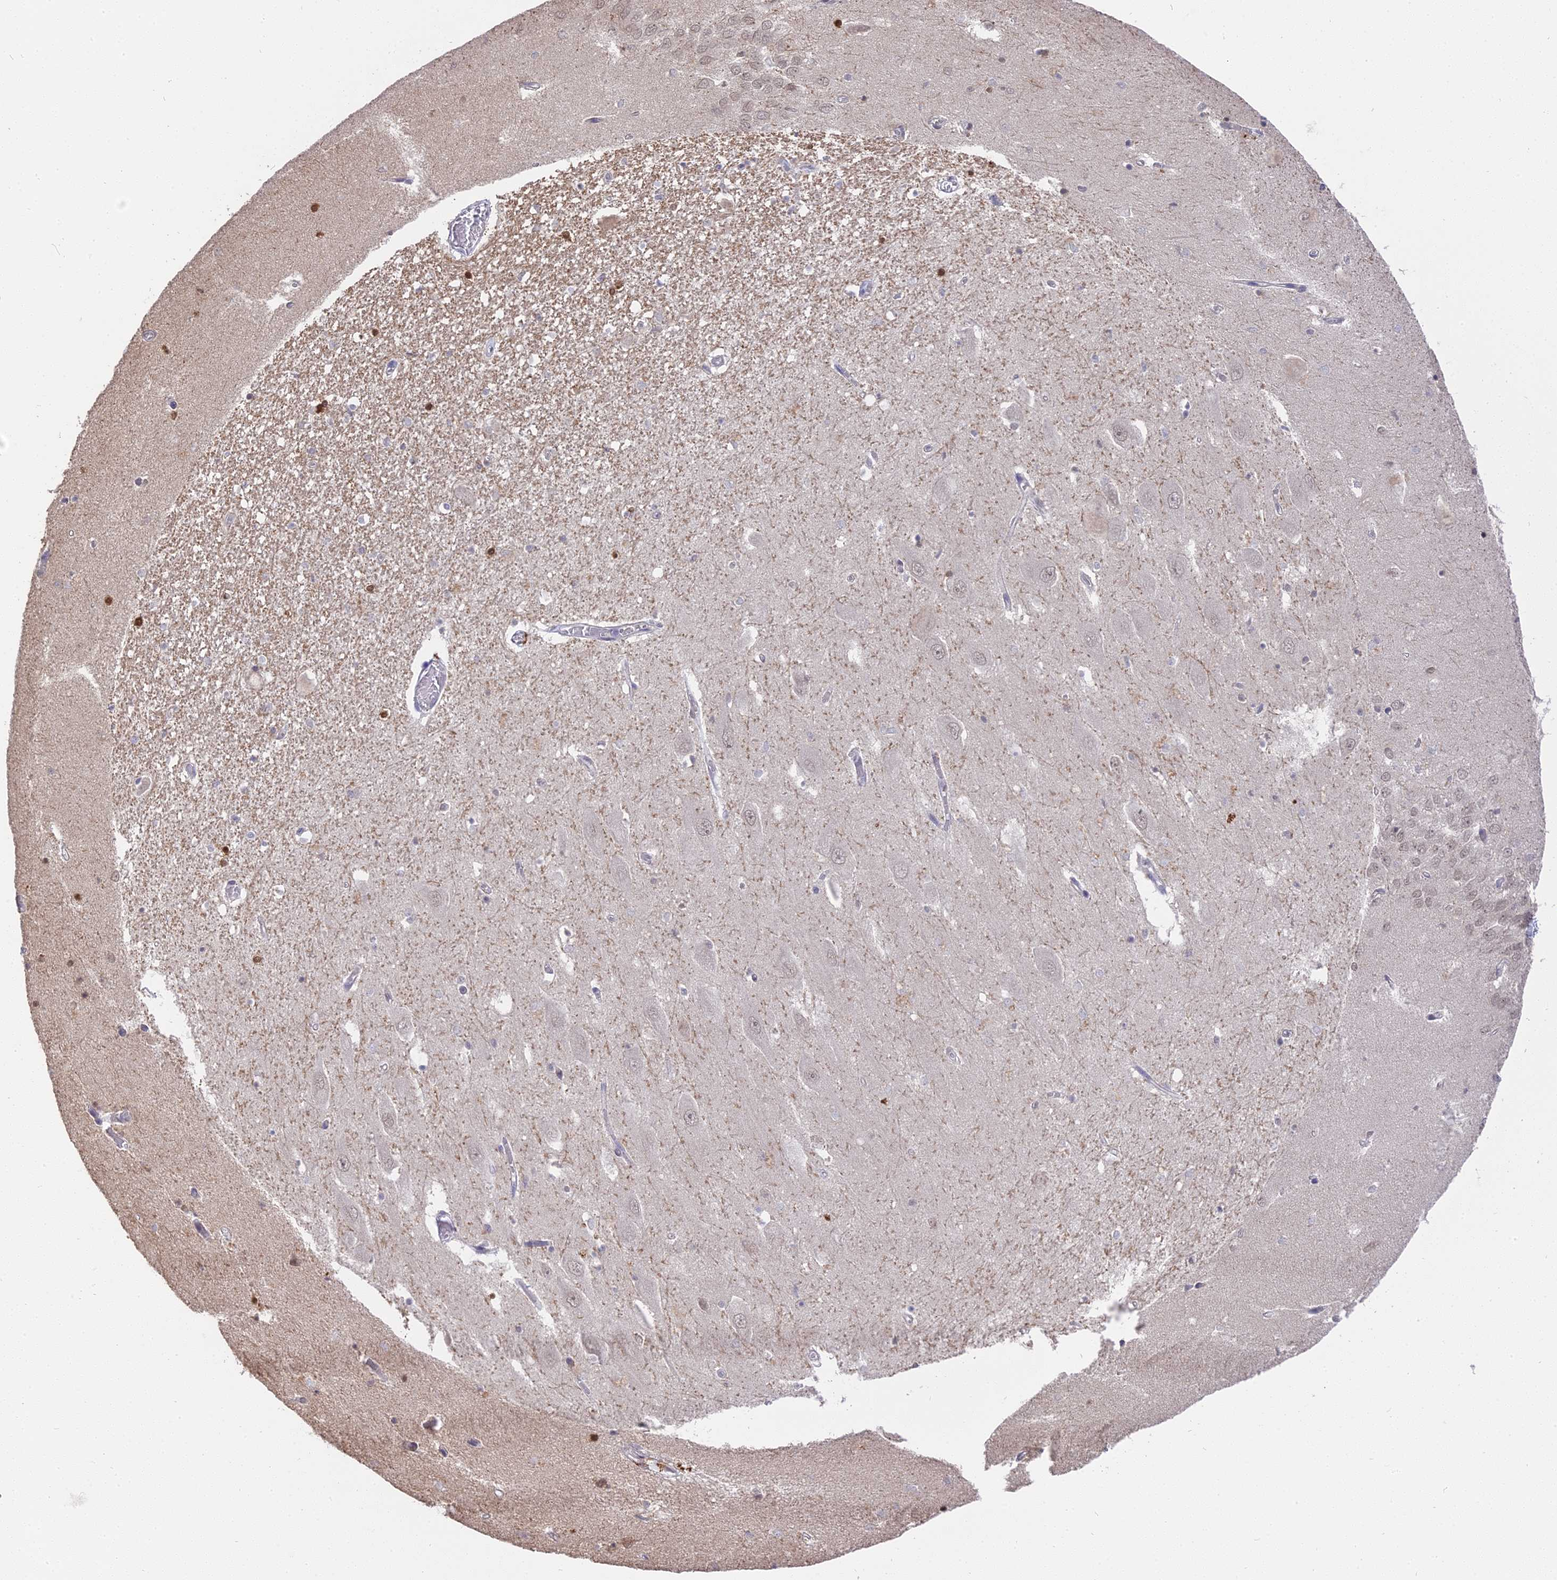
{"staining": {"intensity": "moderate", "quantity": "<25%", "location": "nuclear"}, "tissue": "hippocampus", "cell_type": "Glial cells", "image_type": "normal", "snomed": [{"axis": "morphology", "description": "Normal tissue, NOS"}, {"axis": "topography", "description": "Hippocampus"}], "caption": "Immunohistochemistry (IHC) micrograph of normal hippocampus stained for a protein (brown), which demonstrates low levels of moderate nuclear staining in approximately <25% of glial cells.", "gene": "NR1H3", "patient": {"sex": "female", "age": 64}}